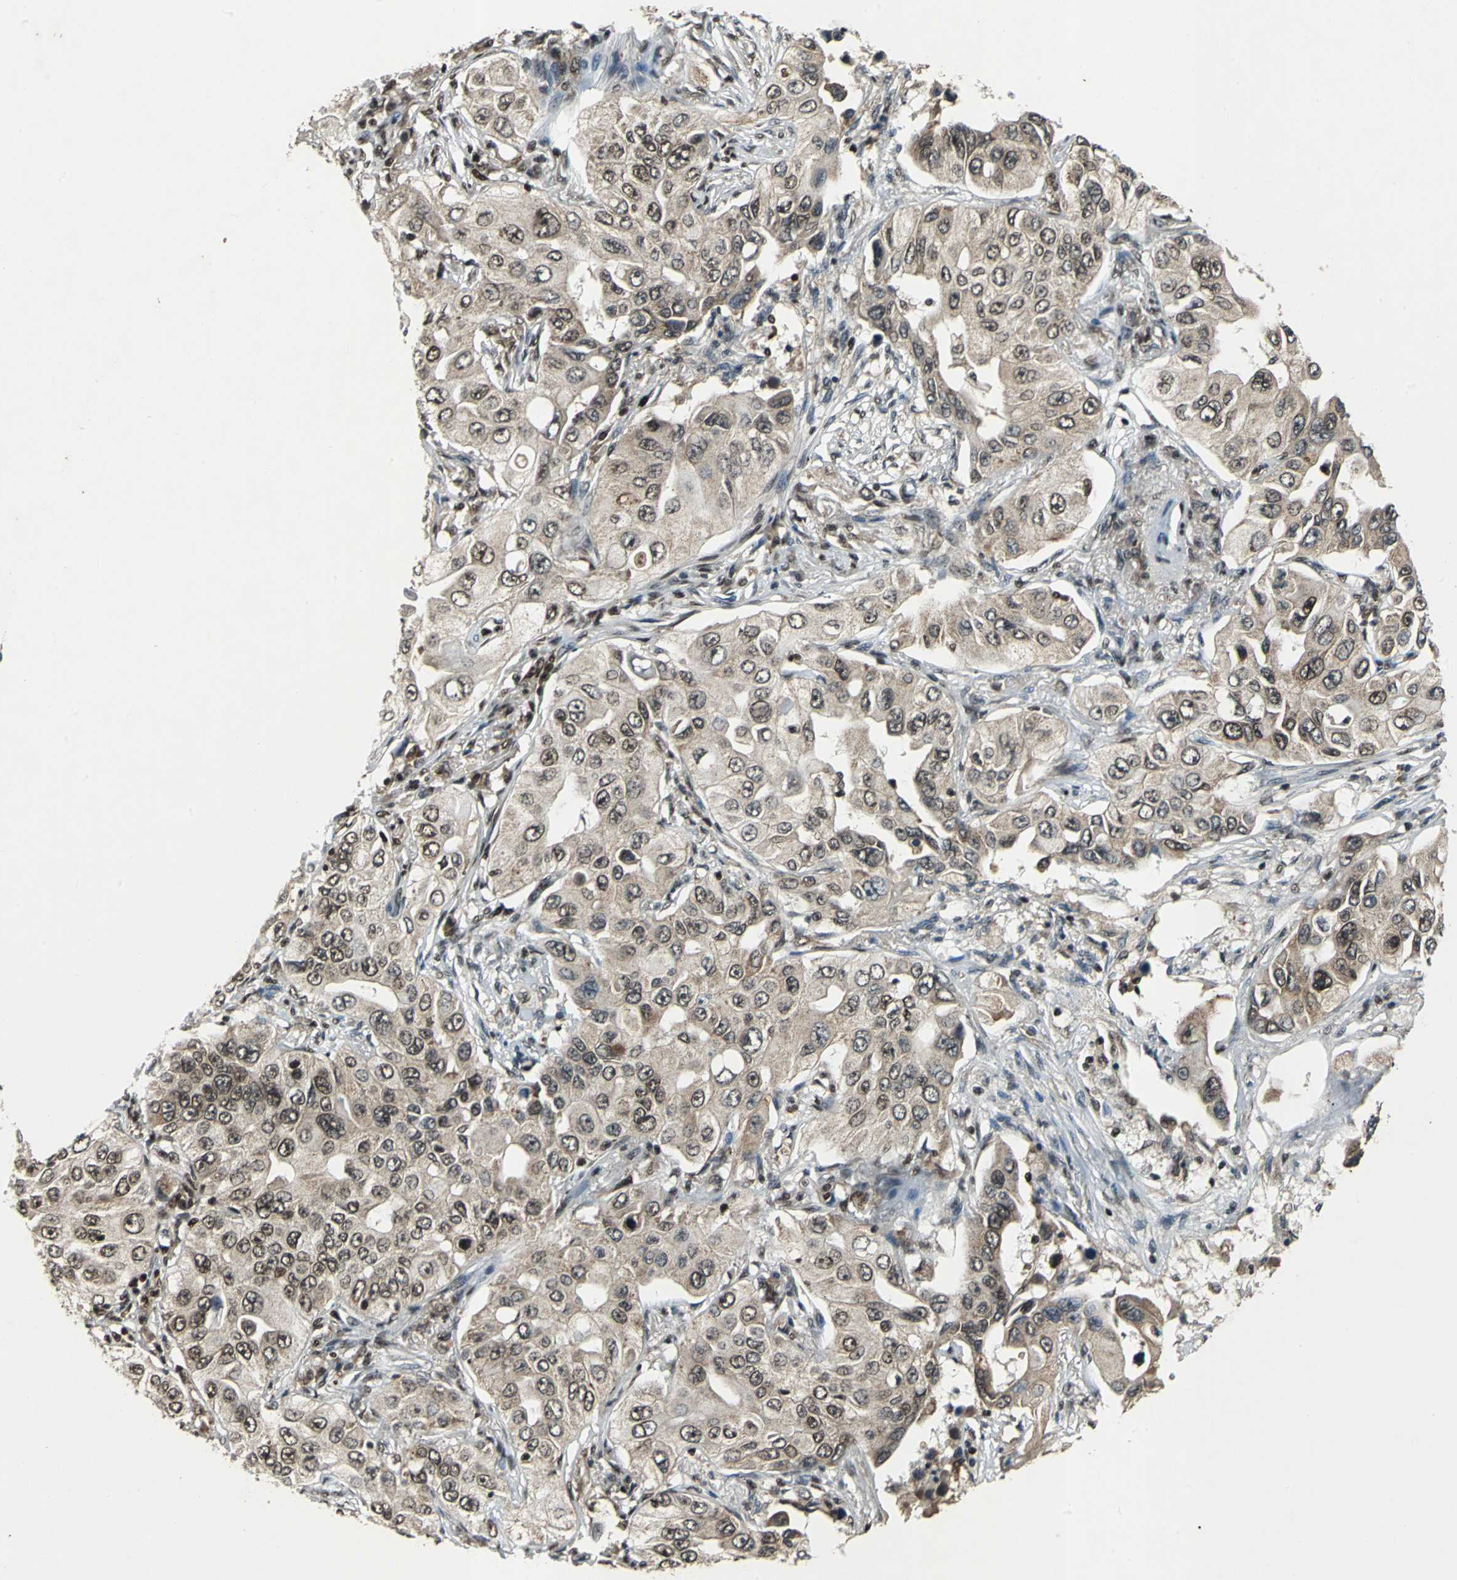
{"staining": {"intensity": "moderate", "quantity": ">75%", "location": "cytoplasmic/membranous,nuclear"}, "tissue": "lung cancer", "cell_type": "Tumor cells", "image_type": "cancer", "snomed": [{"axis": "morphology", "description": "Adenocarcinoma, NOS"}, {"axis": "topography", "description": "Lung"}], "caption": "A brown stain labels moderate cytoplasmic/membranous and nuclear staining of a protein in human lung adenocarcinoma tumor cells. The staining was performed using DAB to visualize the protein expression in brown, while the nuclei were stained in blue with hematoxylin (Magnification: 20x).", "gene": "MTA2", "patient": {"sex": "male", "age": 84}}